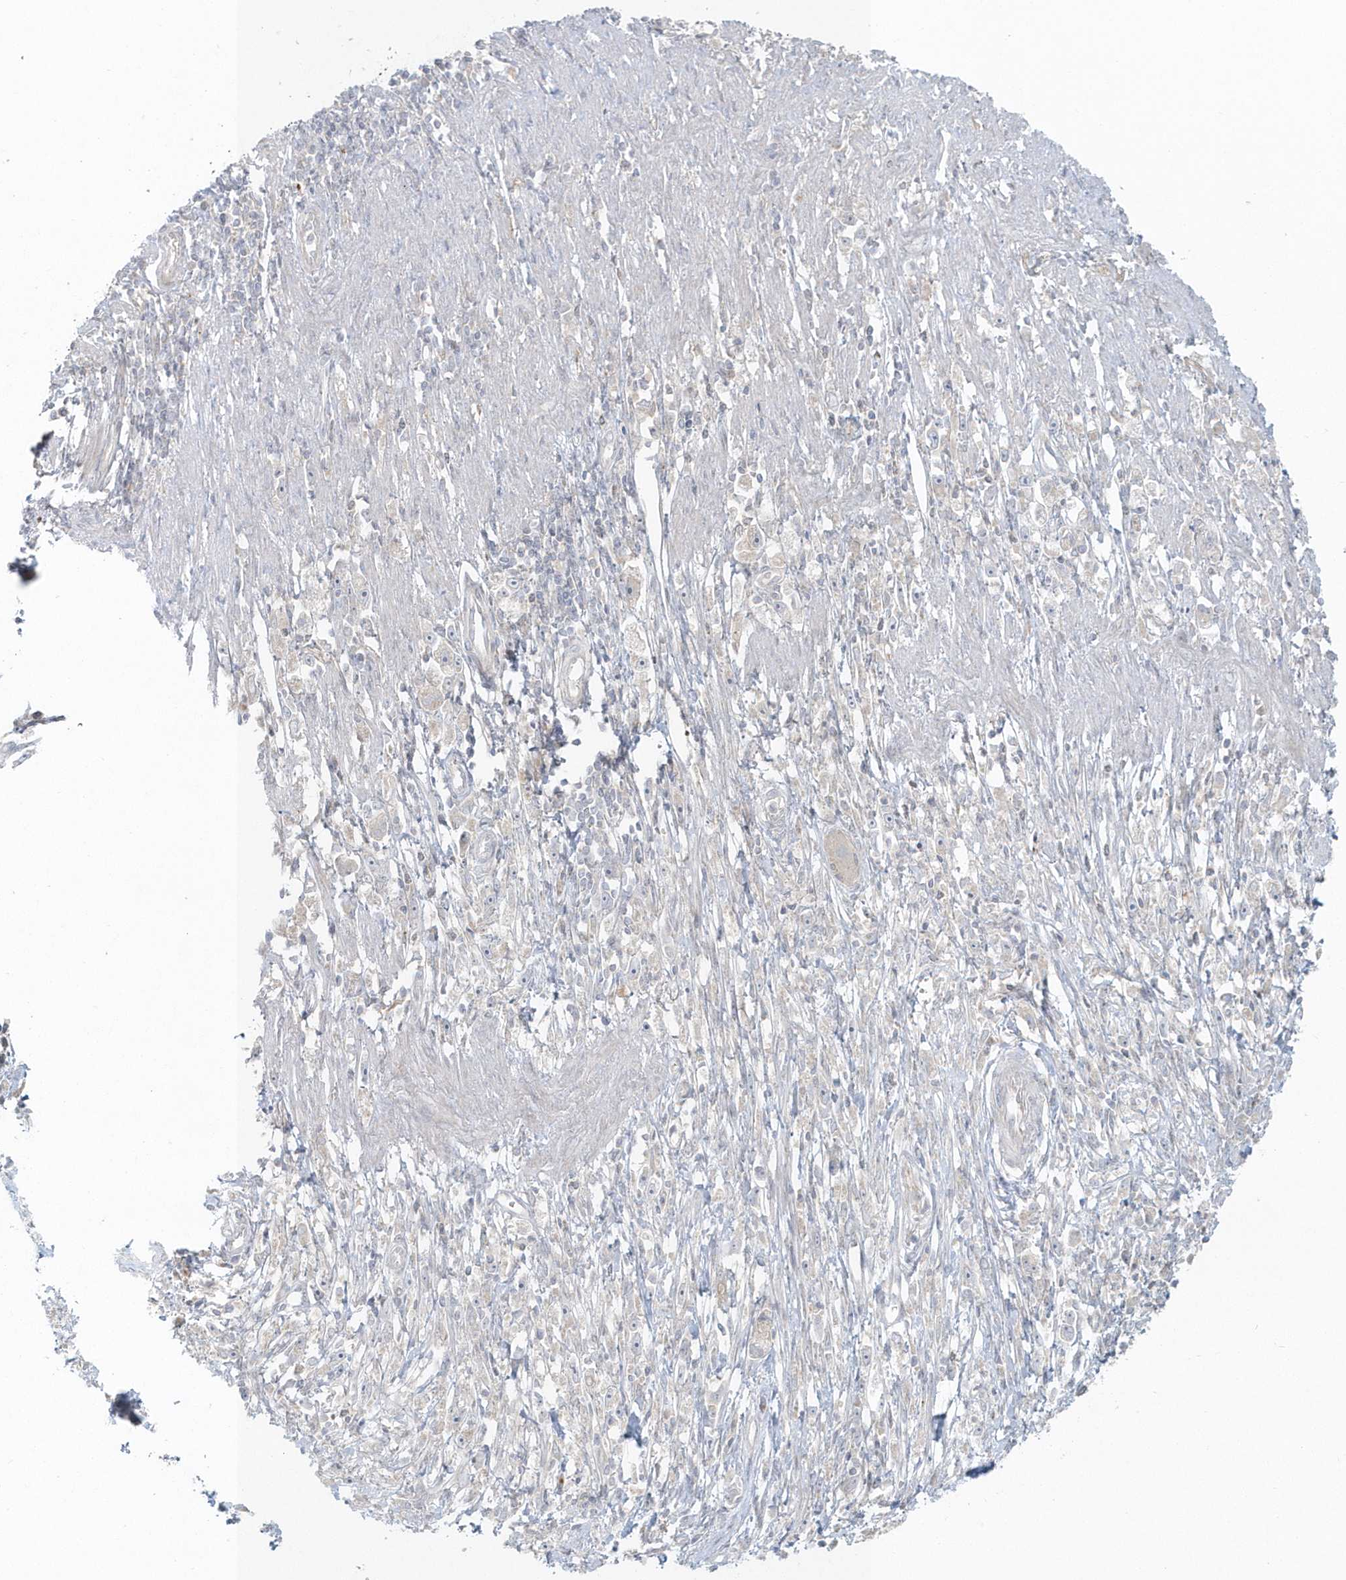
{"staining": {"intensity": "negative", "quantity": "none", "location": "none"}, "tissue": "stomach cancer", "cell_type": "Tumor cells", "image_type": "cancer", "snomed": [{"axis": "morphology", "description": "Adenocarcinoma, NOS"}, {"axis": "topography", "description": "Stomach"}], "caption": "This is an IHC micrograph of stomach cancer (adenocarcinoma). There is no expression in tumor cells.", "gene": "BLTP3A", "patient": {"sex": "female", "age": 59}}